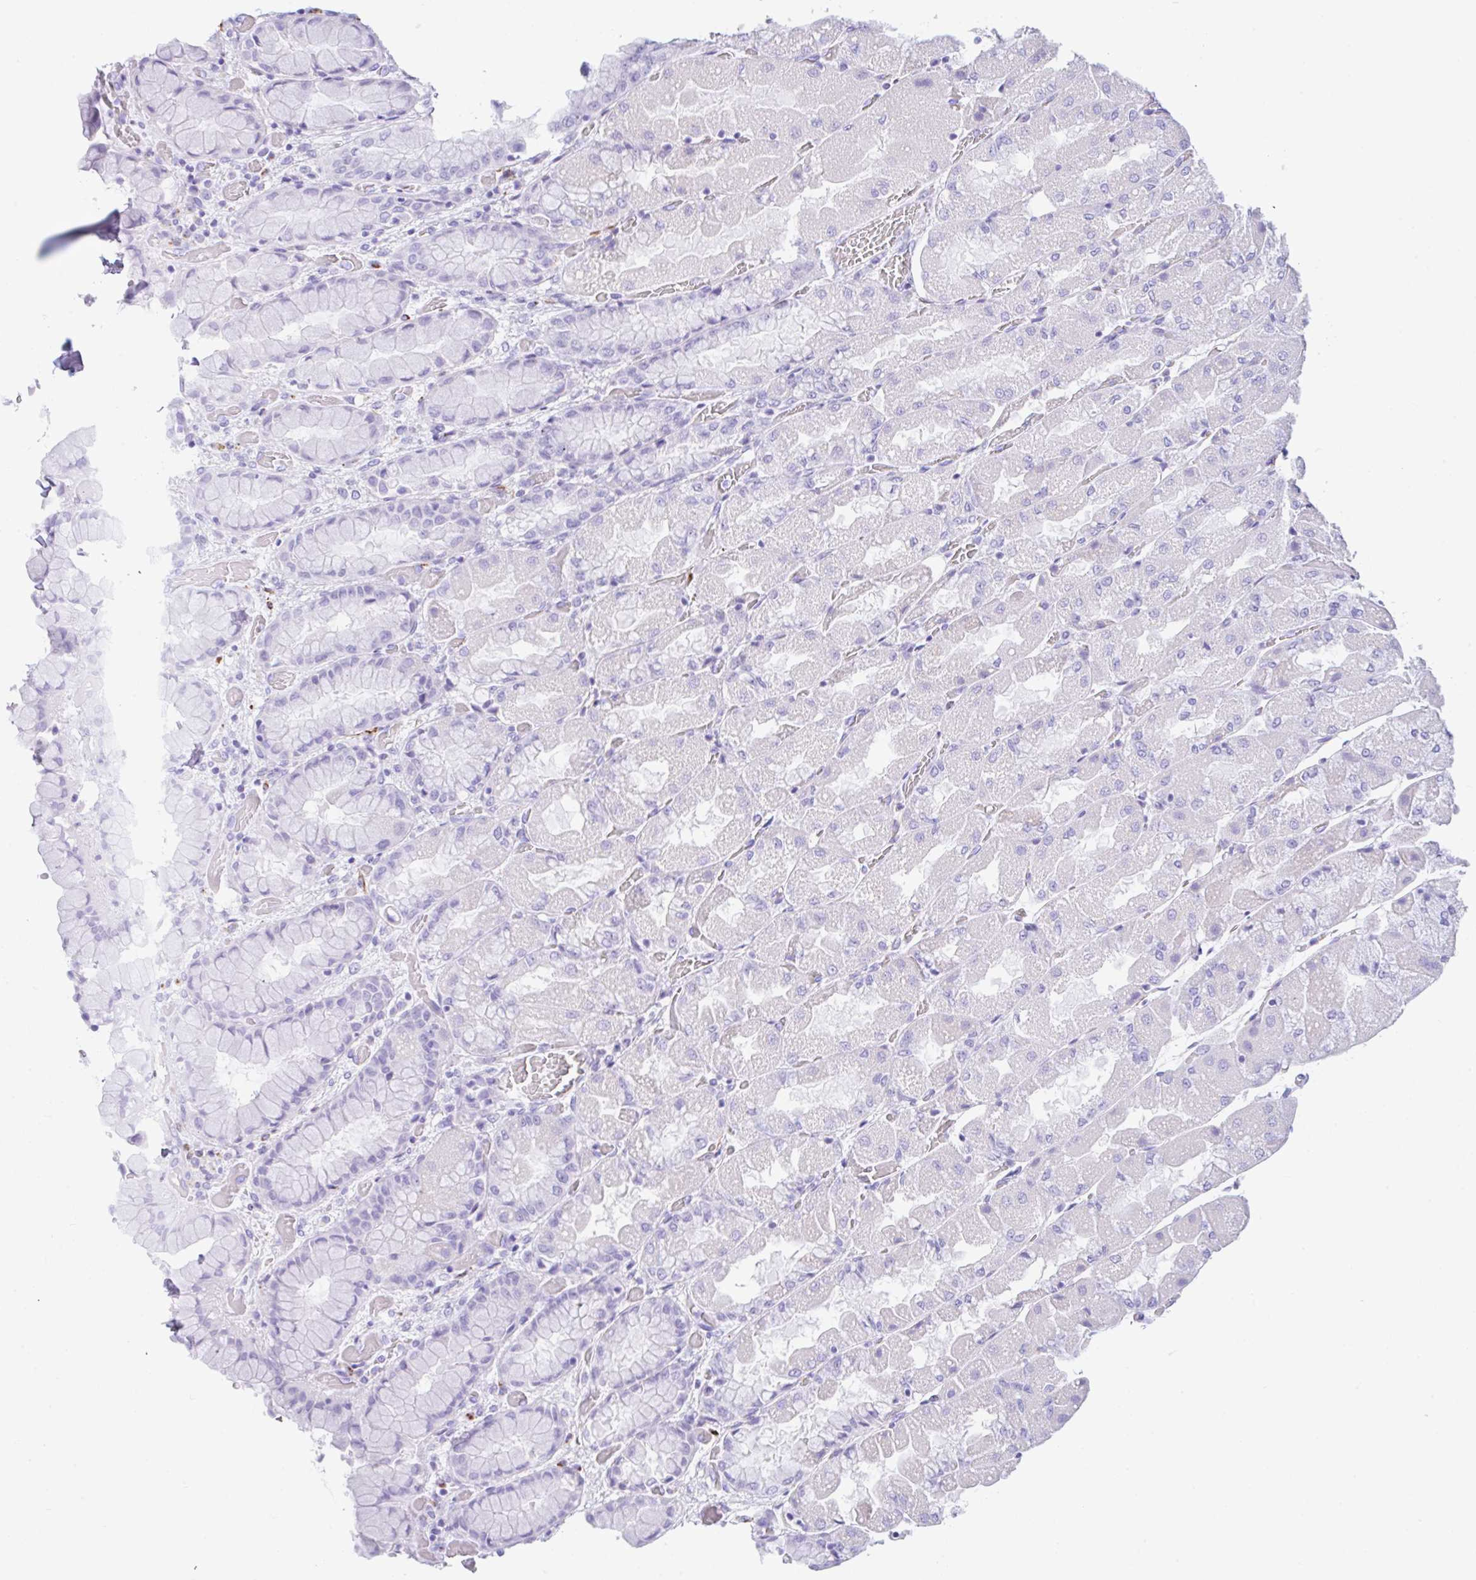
{"staining": {"intensity": "negative", "quantity": "none", "location": "none"}, "tissue": "stomach", "cell_type": "Glandular cells", "image_type": "normal", "snomed": [{"axis": "morphology", "description": "Normal tissue, NOS"}, {"axis": "topography", "description": "Stomach"}], "caption": "Glandular cells are negative for protein expression in benign human stomach.", "gene": "NDUFAF8", "patient": {"sex": "female", "age": 61}}